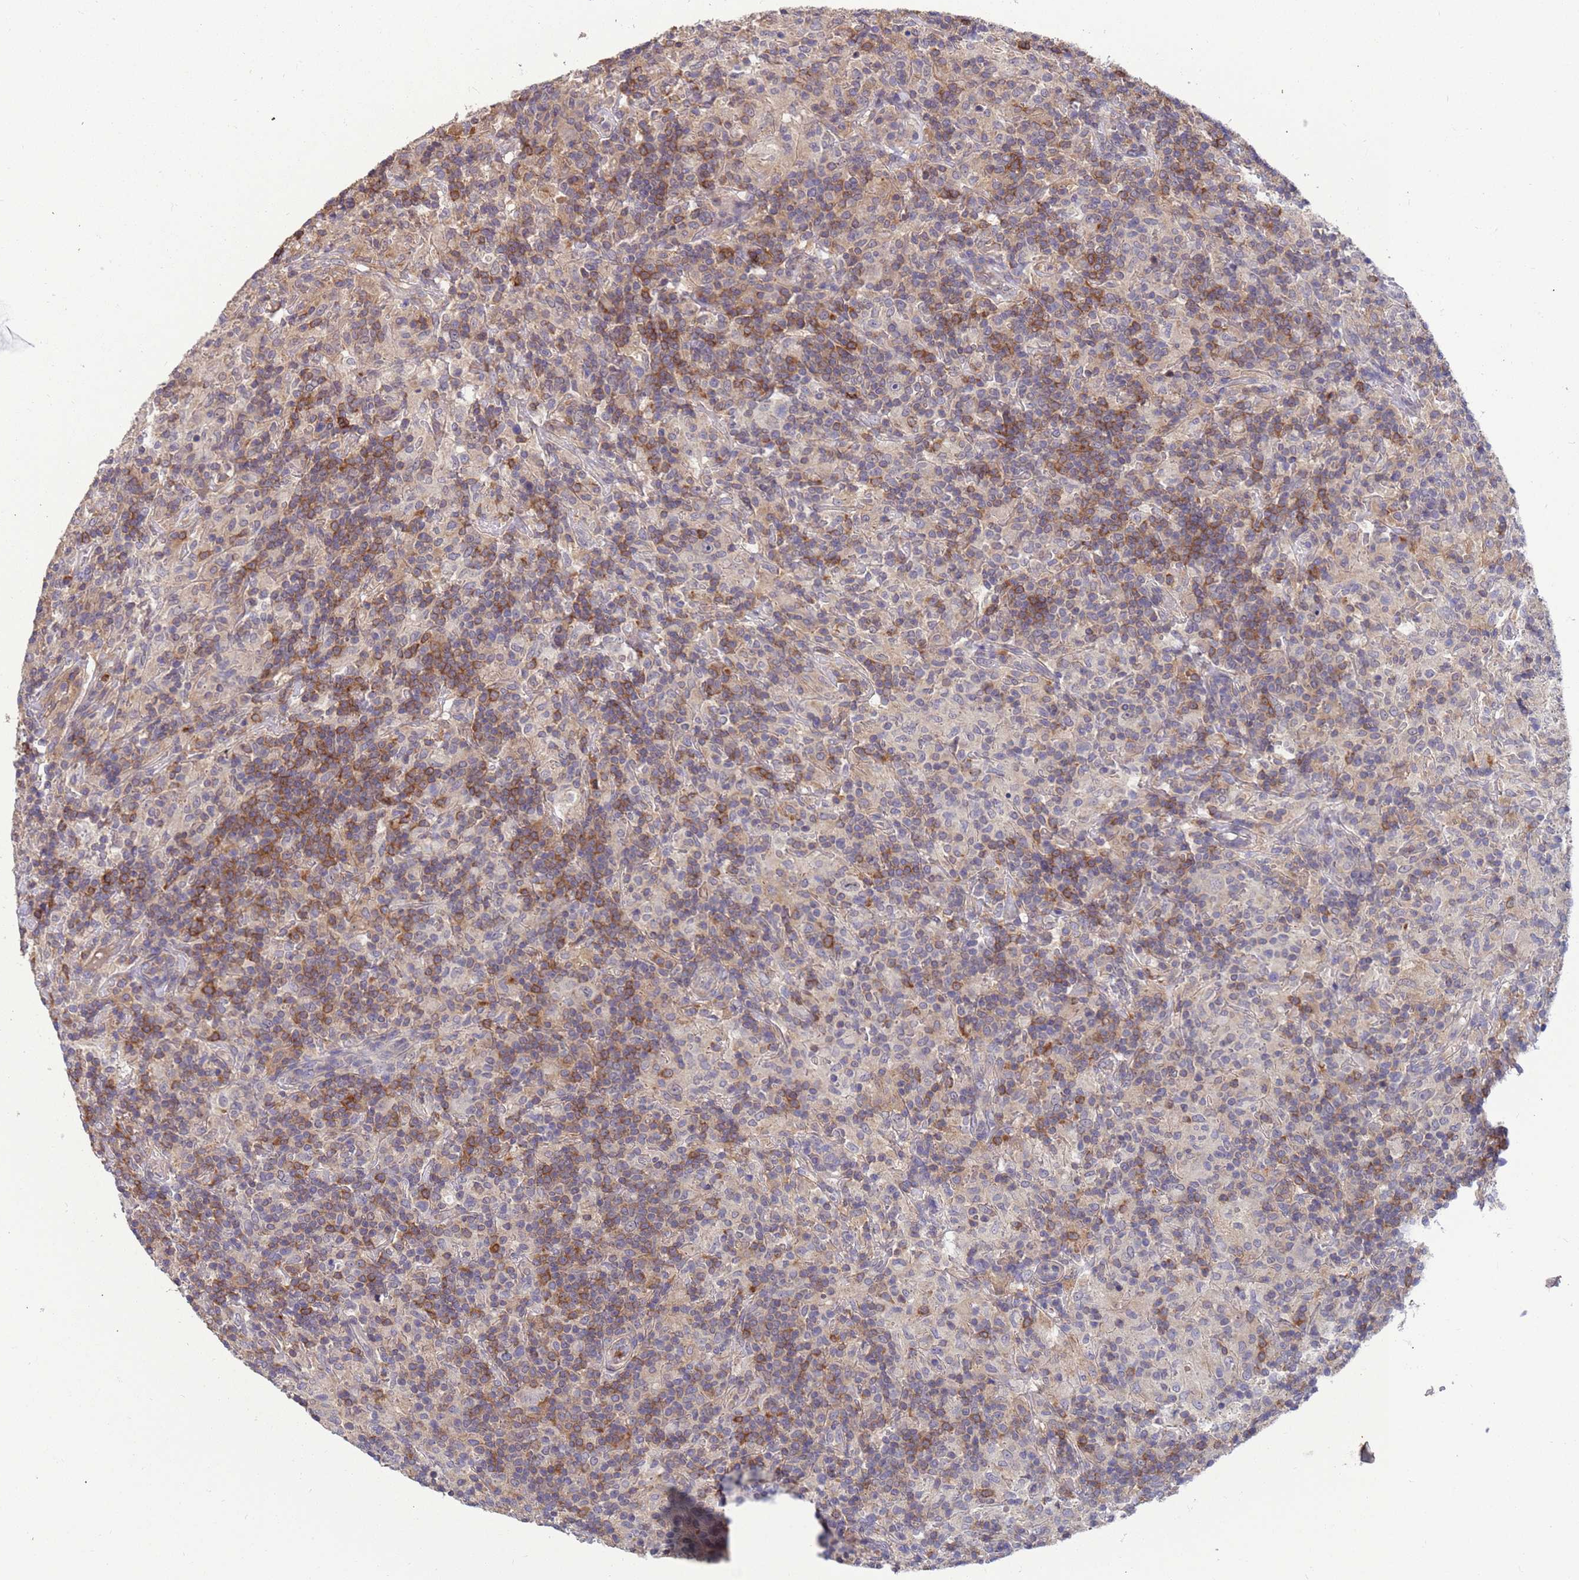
{"staining": {"intensity": "negative", "quantity": "none", "location": "none"}, "tissue": "lymphoma", "cell_type": "Tumor cells", "image_type": "cancer", "snomed": [{"axis": "morphology", "description": "Hodgkin's disease, NOS"}, {"axis": "topography", "description": "Lymph node"}], "caption": "A high-resolution photomicrograph shows IHC staining of Hodgkin's disease, which demonstrates no significant staining in tumor cells. Nuclei are stained in blue.", "gene": "AMPD3", "patient": {"sex": "male", "age": 70}}